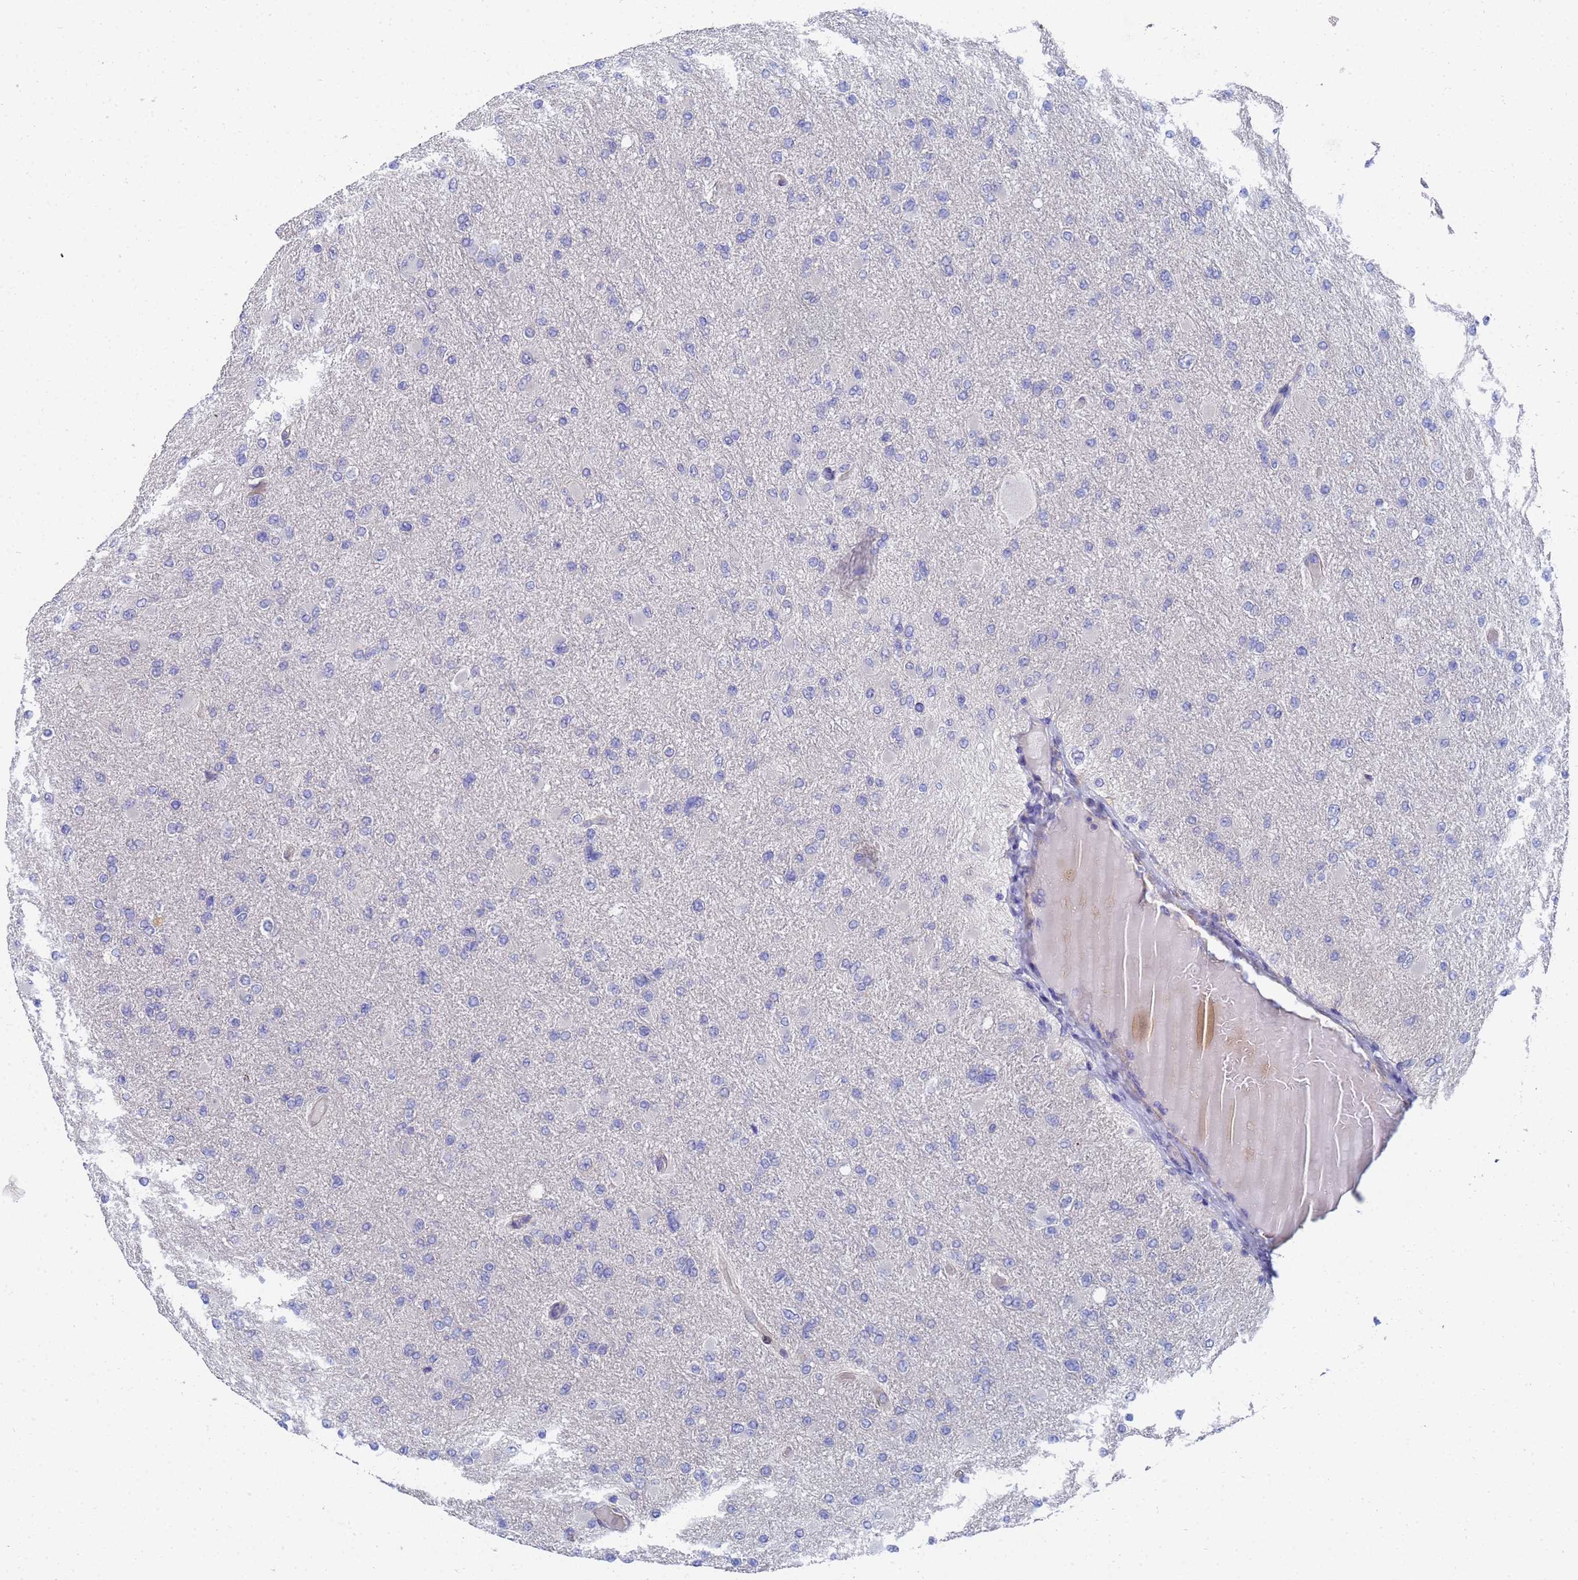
{"staining": {"intensity": "negative", "quantity": "none", "location": "none"}, "tissue": "glioma", "cell_type": "Tumor cells", "image_type": "cancer", "snomed": [{"axis": "morphology", "description": "Glioma, malignant, High grade"}, {"axis": "topography", "description": "Cerebral cortex"}], "caption": "Glioma was stained to show a protein in brown. There is no significant expression in tumor cells.", "gene": "LBX2", "patient": {"sex": "female", "age": 36}}